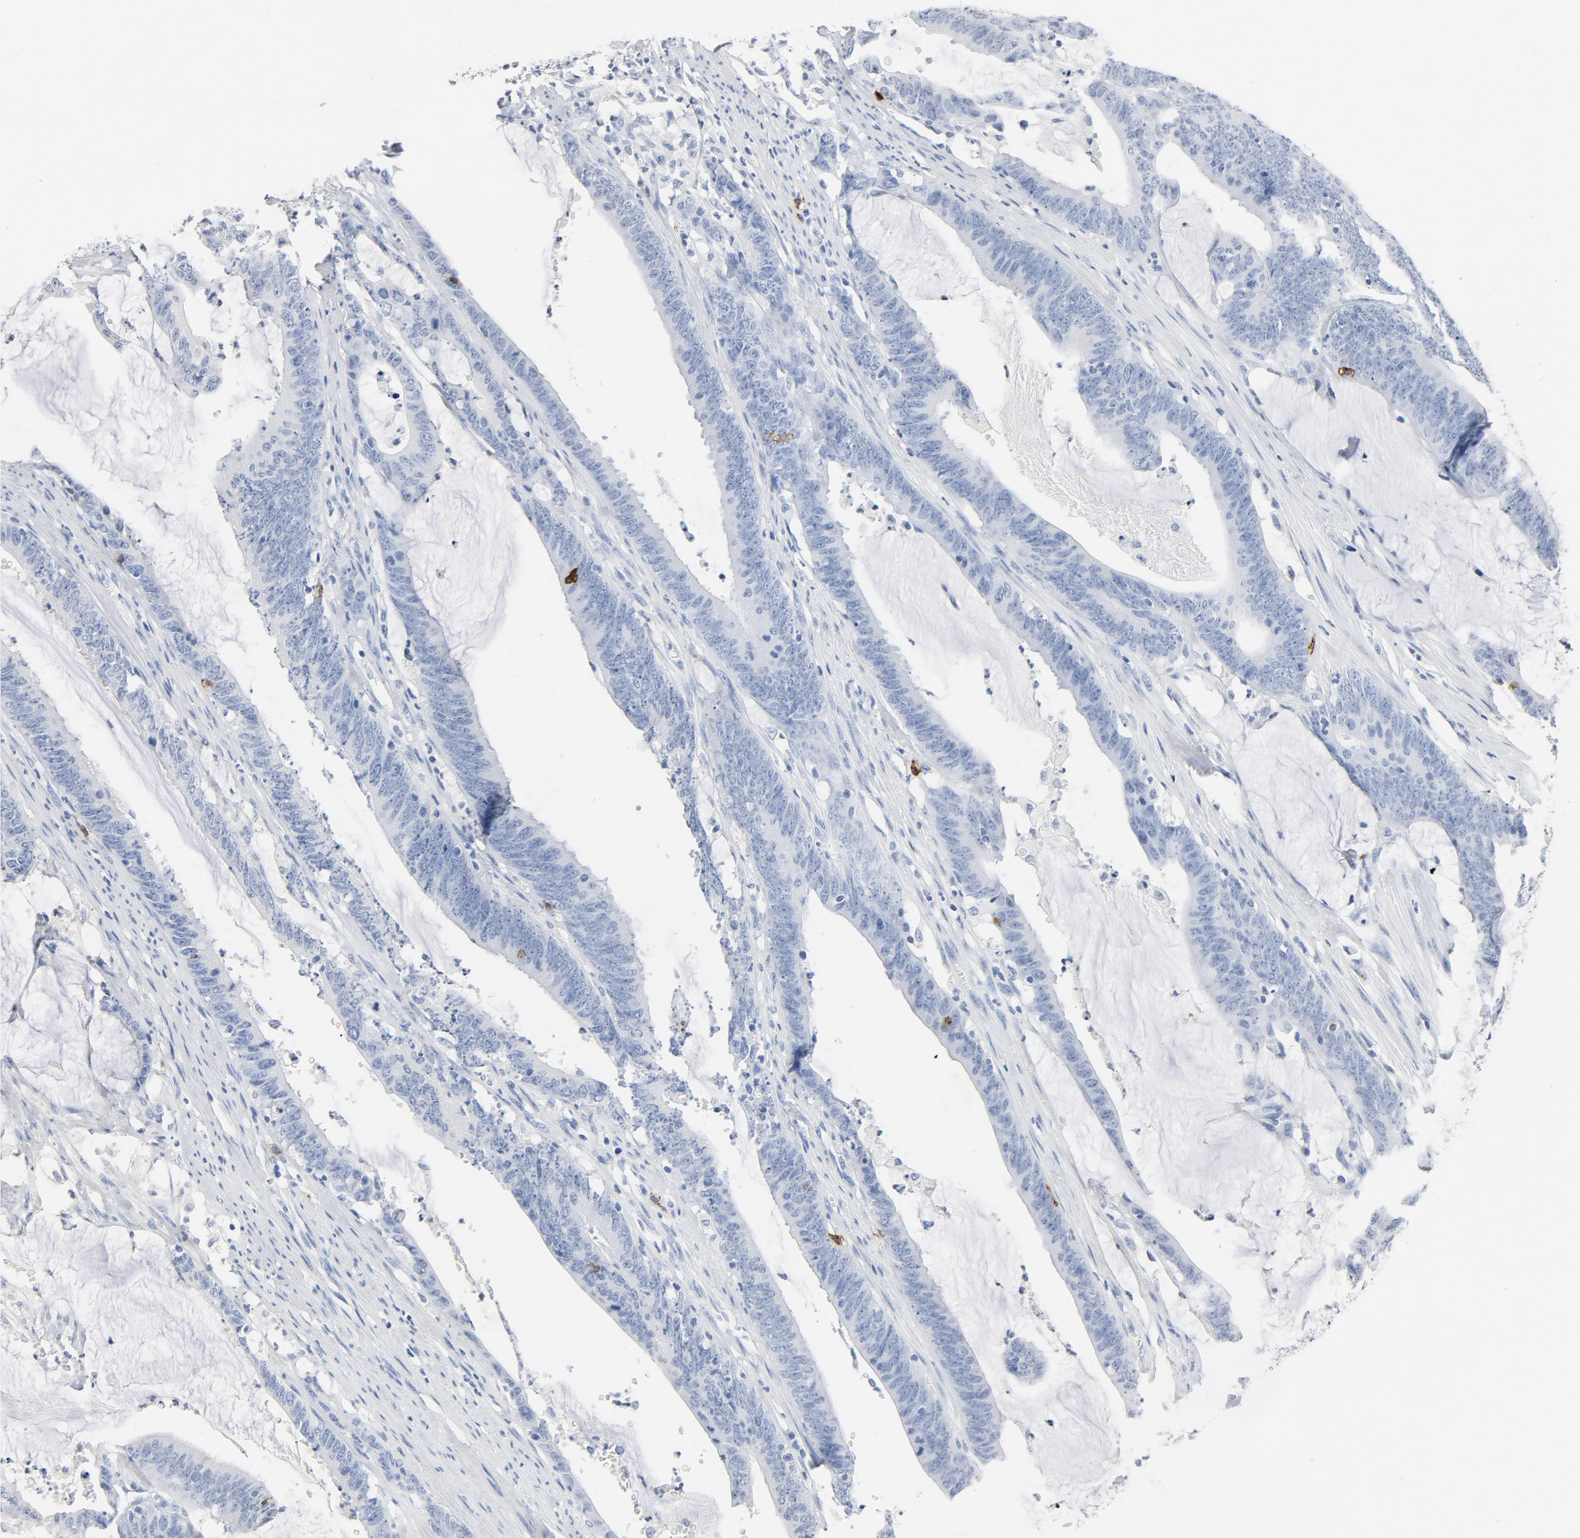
{"staining": {"intensity": "negative", "quantity": "none", "location": "none"}, "tissue": "colorectal cancer", "cell_type": "Tumor cells", "image_type": "cancer", "snomed": [{"axis": "morphology", "description": "Adenocarcinoma, NOS"}, {"axis": "topography", "description": "Rectum"}], "caption": "DAB immunohistochemical staining of human colorectal adenocarcinoma demonstrates no significant positivity in tumor cells. (Stains: DAB immunohistochemistry (IHC) with hematoxylin counter stain, Microscopy: brightfield microscopy at high magnification).", "gene": "PTPRB", "patient": {"sex": "female", "age": 66}}